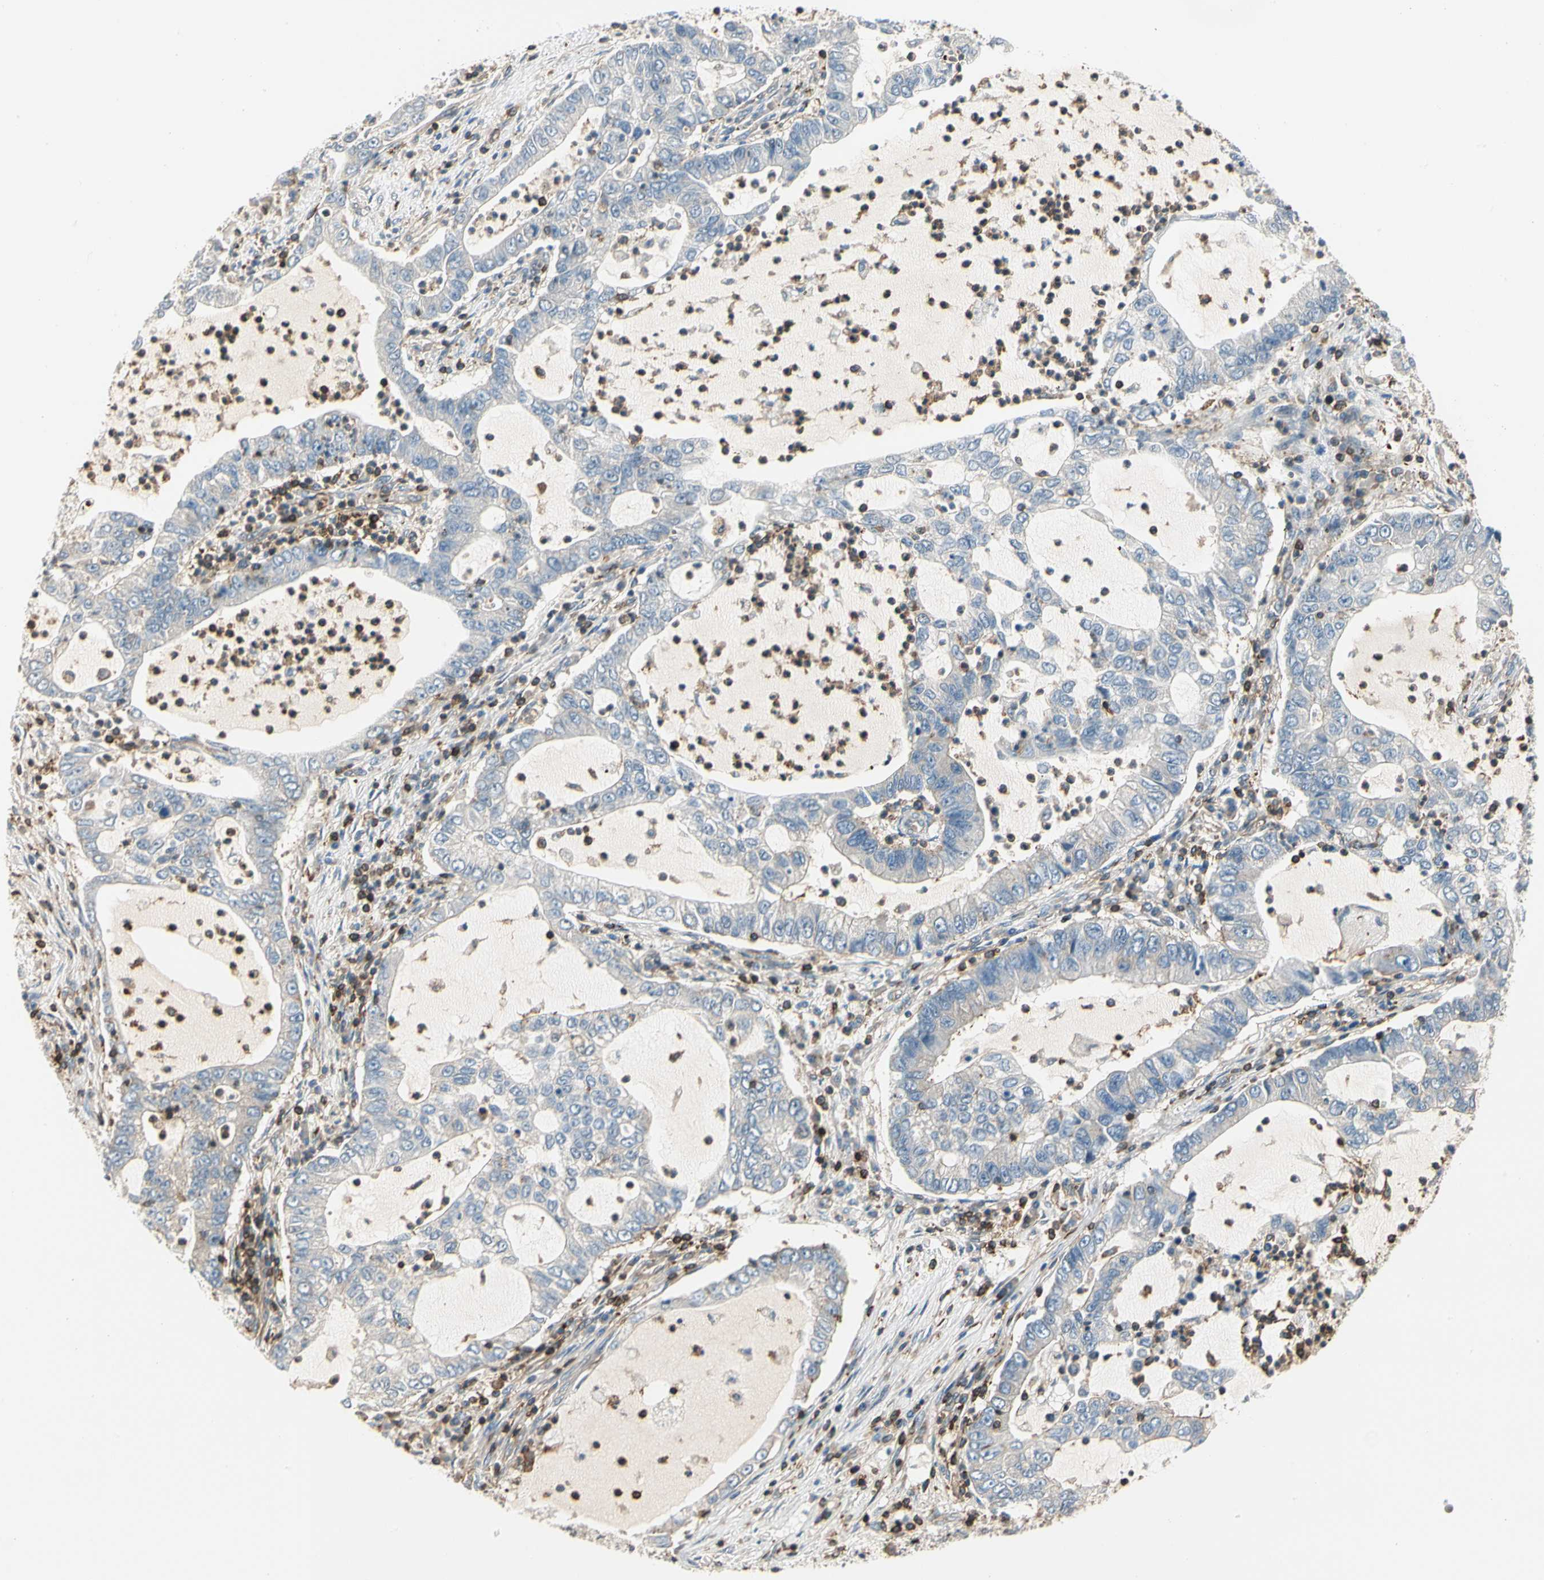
{"staining": {"intensity": "weak", "quantity": "<25%", "location": "cytoplasmic/membranous"}, "tissue": "lung cancer", "cell_type": "Tumor cells", "image_type": "cancer", "snomed": [{"axis": "morphology", "description": "Adenocarcinoma, NOS"}, {"axis": "topography", "description": "Lung"}], "caption": "Adenocarcinoma (lung) was stained to show a protein in brown. There is no significant staining in tumor cells.", "gene": "CAPZA2", "patient": {"sex": "female", "age": 51}}